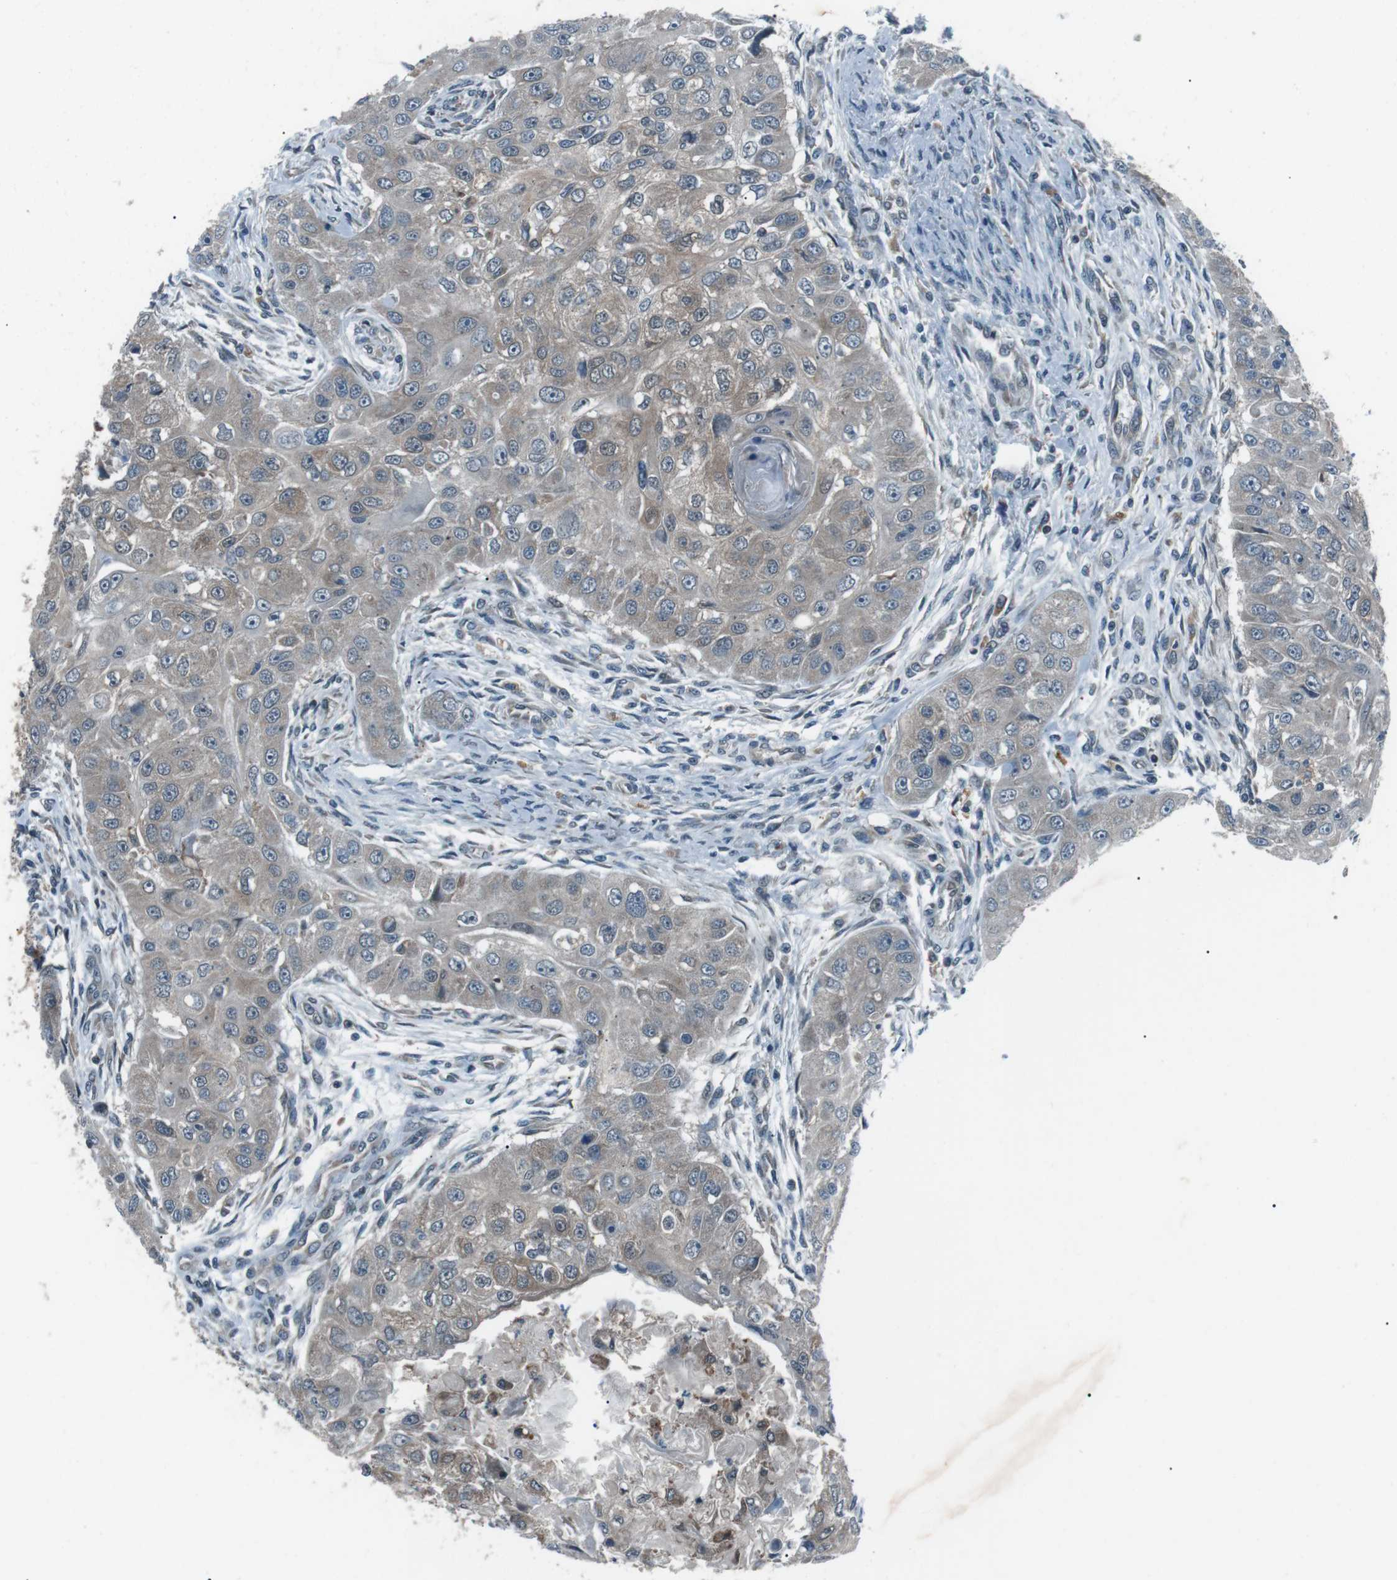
{"staining": {"intensity": "weak", "quantity": "25%-75%", "location": "cytoplasmic/membranous"}, "tissue": "head and neck cancer", "cell_type": "Tumor cells", "image_type": "cancer", "snomed": [{"axis": "morphology", "description": "Normal tissue, NOS"}, {"axis": "morphology", "description": "Squamous cell carcinoma, NOS"}, {"axis": "topography", "description": "Skeletal muscle"}, {"axis": "topography", "description": "Head-Neck"}], "caption": "A micrograph of human head and neck cancer stained for a protein demonstrates weak cytoplasmic/membranous brown staining in tumor cells. (IHC, brightfield microscopy, high magnification).", "gene": "LRIG2", "patient": {"sex": "male", "age": 51}}